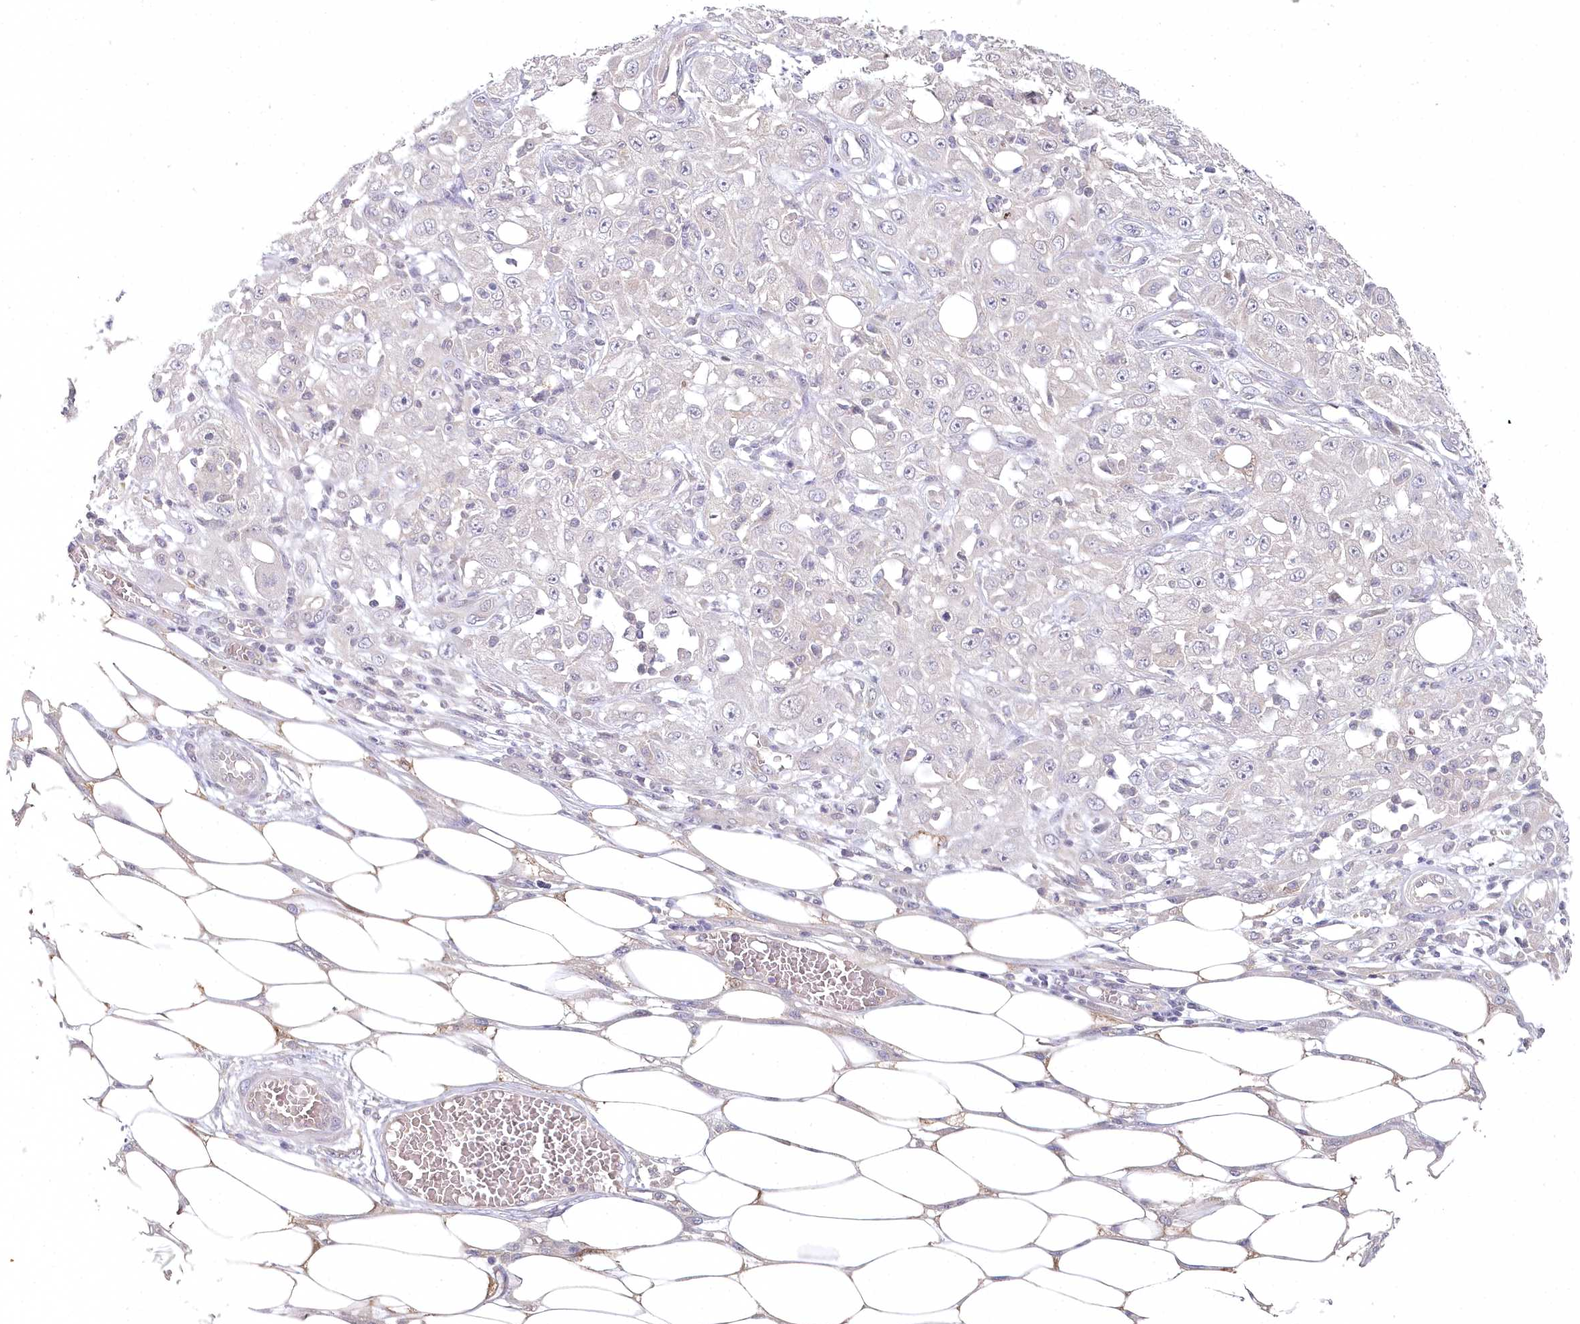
{"staining": {"intensity": "negative", "quantity": "none", "location": "none"}, "tissue": "skin cancer", "cell_type": "Tumor cells", "image_type": "cancer", "snomed": [{"axis": "morphology", "description": "Squamous cell carcinoma, NOS"}, {"axis": "morphology", "description": "Squamous cell carcinoma, metastatic, NOS"}, {"axis": "topography", "description": "Skin"}, {"axis": "topography", "description": "Lymph node"}], "caption": "IHC of human skin cancer shows no expression in tumor cells.", "gene": "AAMDC", "patient": {"sex": "male", "age": 75}}